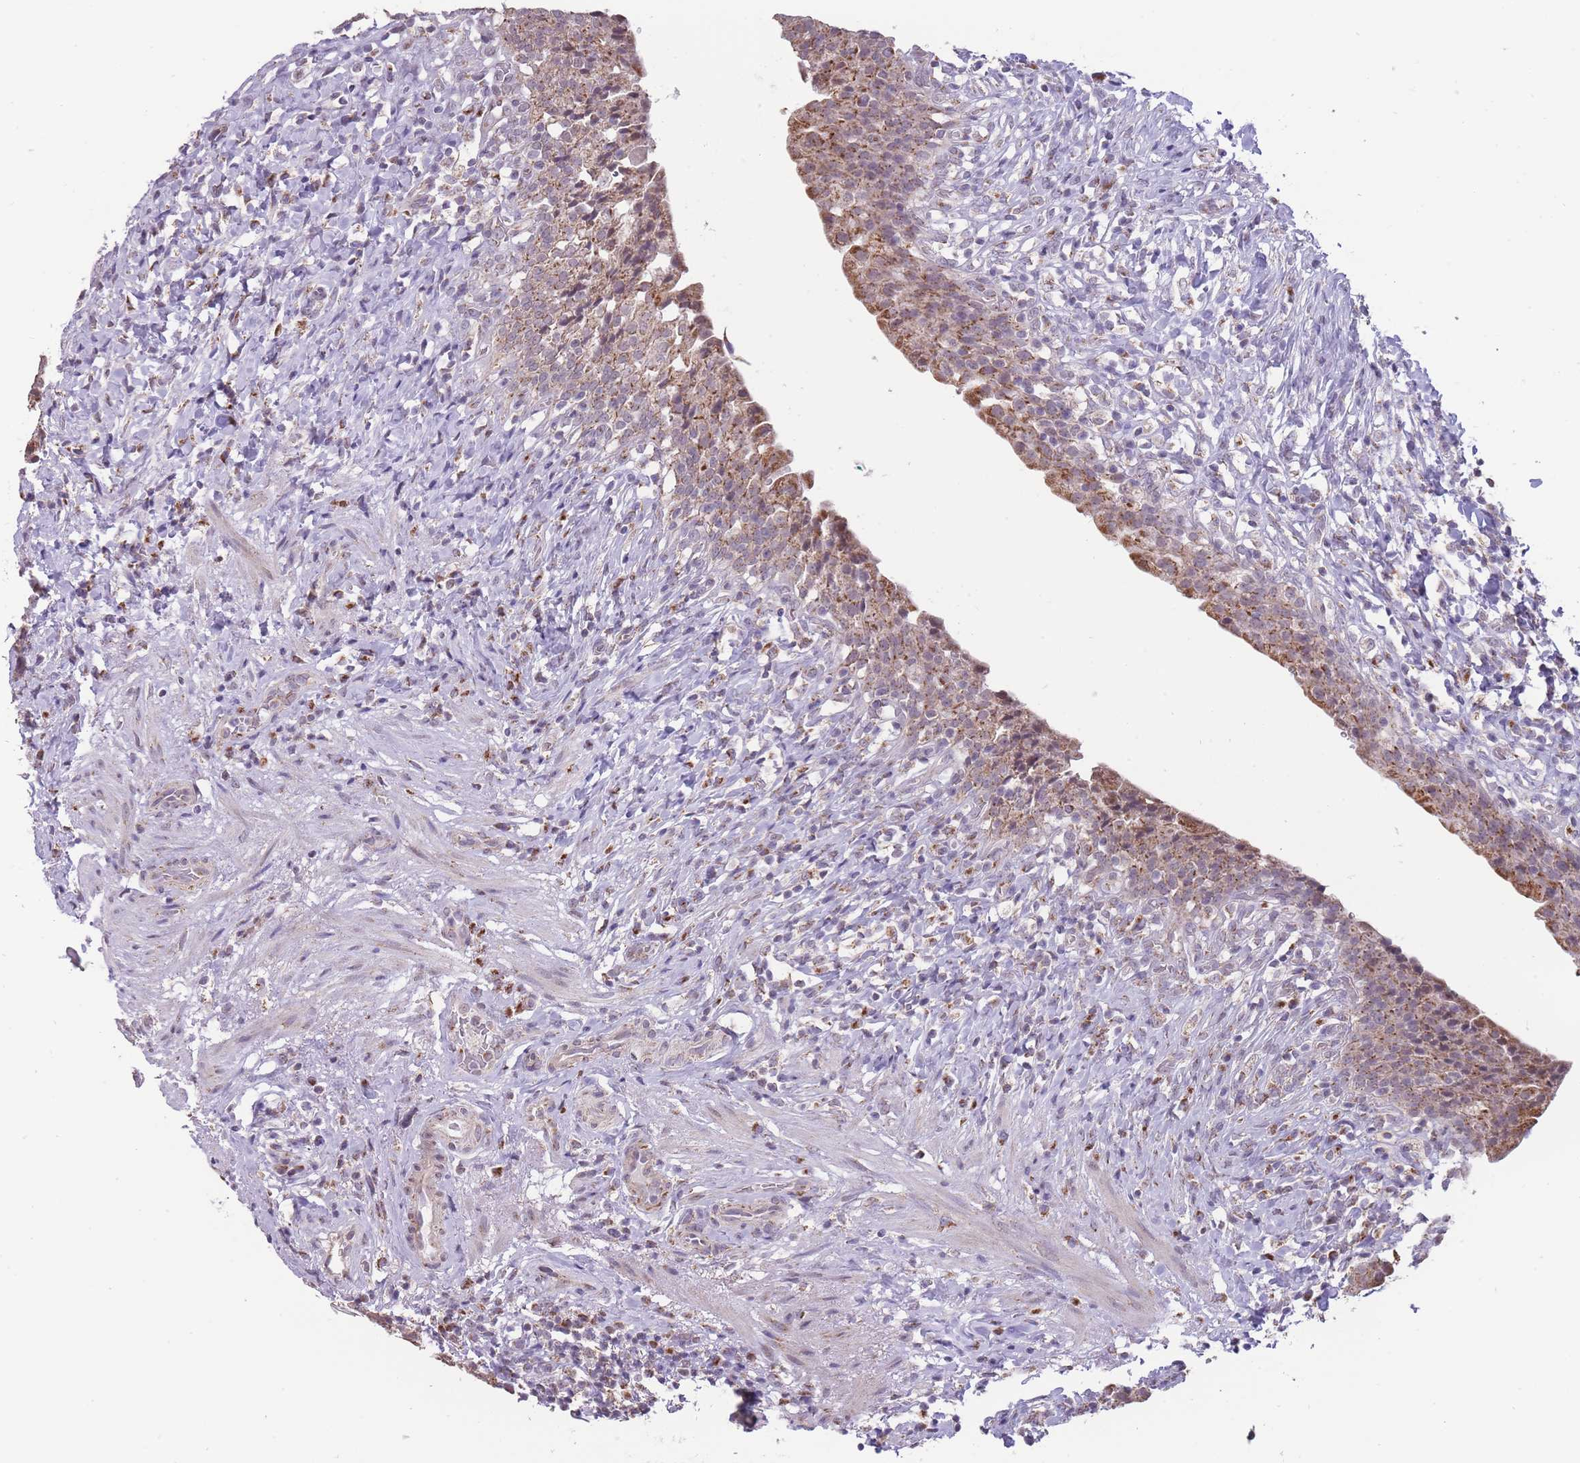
{"staining": {"intensity": "moderate", "quantity": ">75%", "location": "cytoplasmic/membranous"}, "tissue": "urinary bladder", "cell_type": "Urothelial cells", "image_type": "normal", "snomed": [{"axis": "morphology", "description": "Normal tissue, NOS"}, {"axis": "morphology", "description": "Inflammation, NOS"}, {"axis": "topography", "description": "Urinary bladder"}], "caption": "This micrograph displays benign urinary bladder stained with IHC to label a protein in brown. The cytoplasmic/membranous of urothelial cells show moderate positivity for the protein. Nuclei are counter-stained blue.", "gene": "NELL1", "patient": {"sex": "male", "age": 64}}